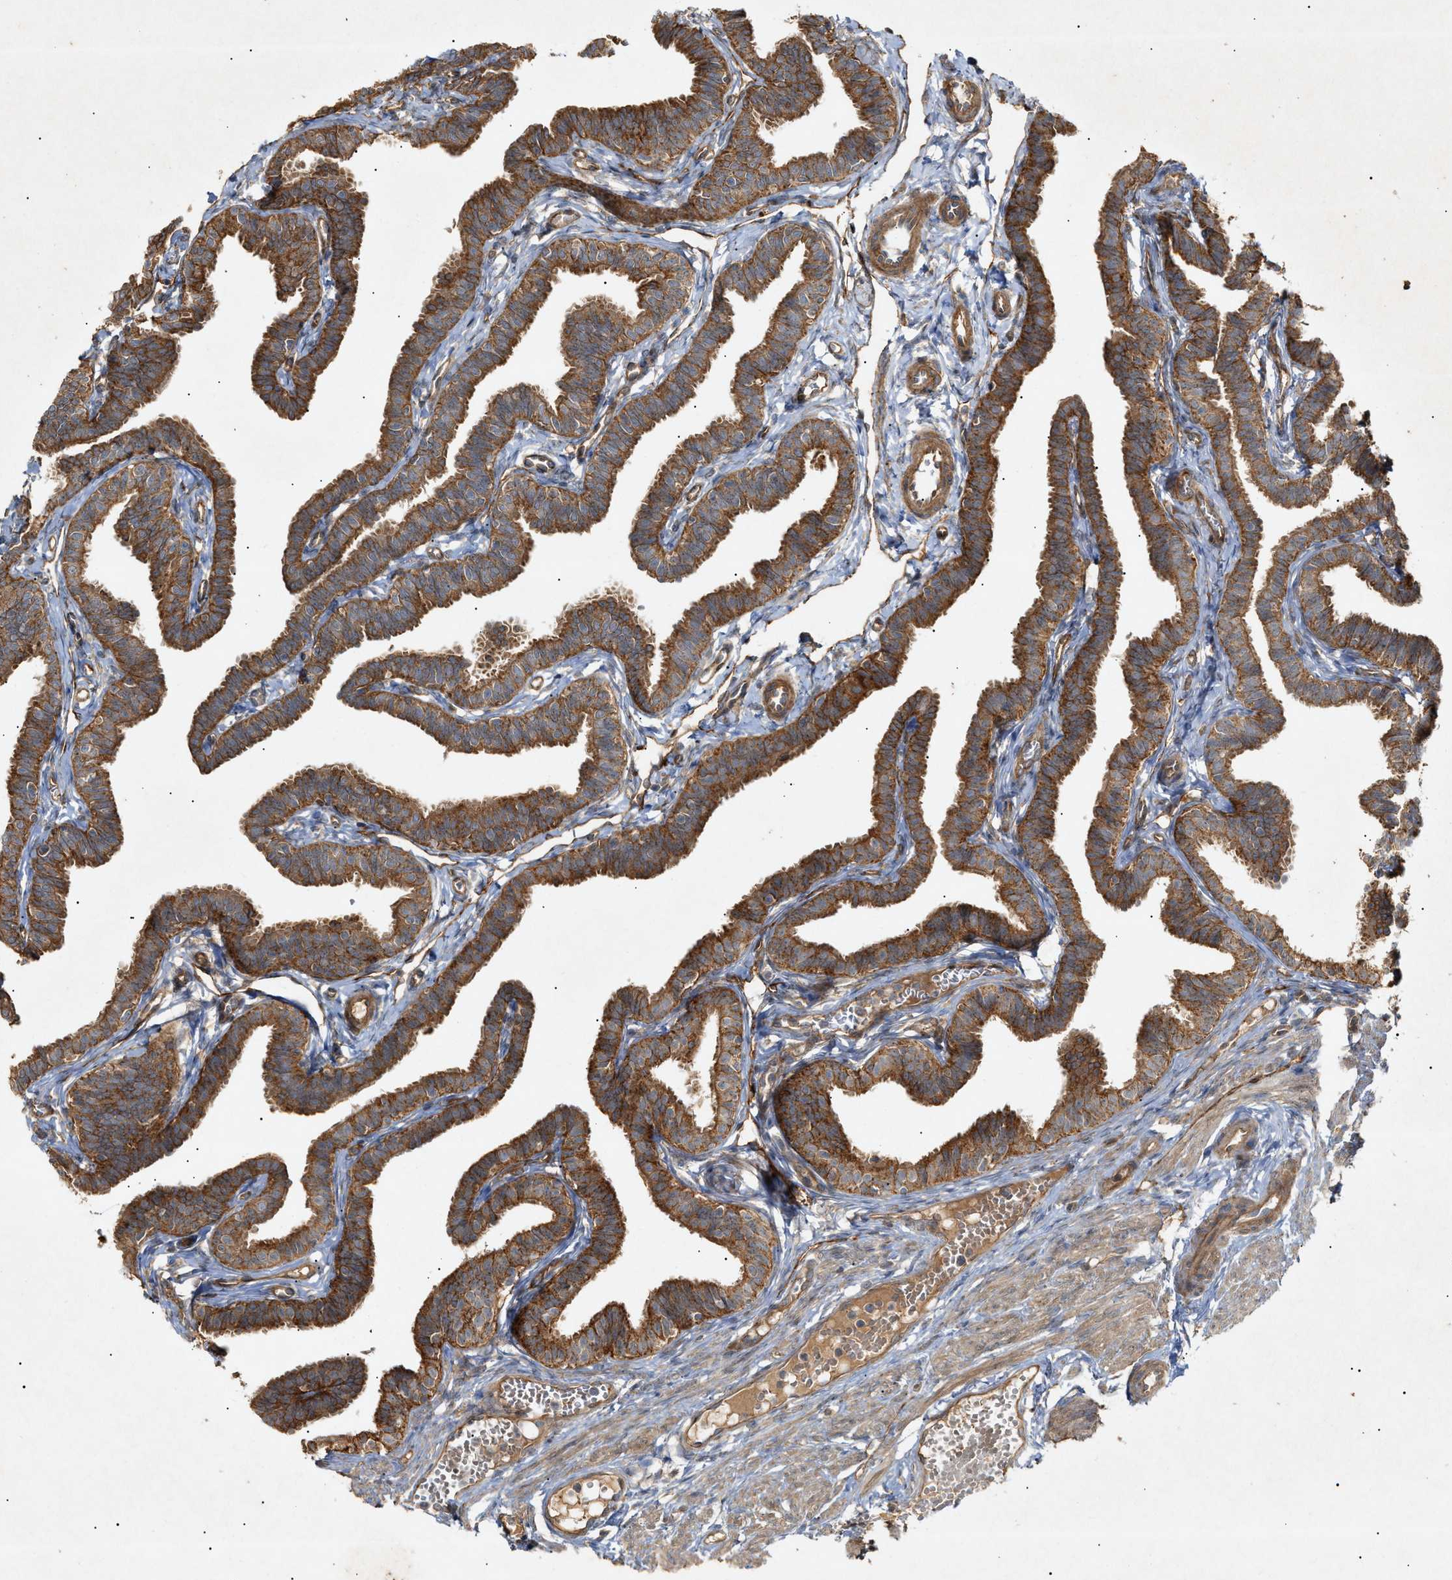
{"staining": {"intensity": "strong", "quantity": ">75%", "location": "cytoplasmic/membranous"}, "tissue": "fallopian tube", "cell_type": "Glandular cells", "image_type": "normal", "snomed": [{"axis": "morphology", "description": "Normal tissue, NOS"}, {"axis": "topography", "description": "Fallopian tube"}, {"axis": "topography", "description": "Ovary"}], "caption": "Benign fallopian tube exhibits strong cytoplasmic/membranous expression in about >75% of glandular cells, visualized by immunohistochemistry.", "gene": "MTCH1", "patient": {"sex": "female", "age": 23}}